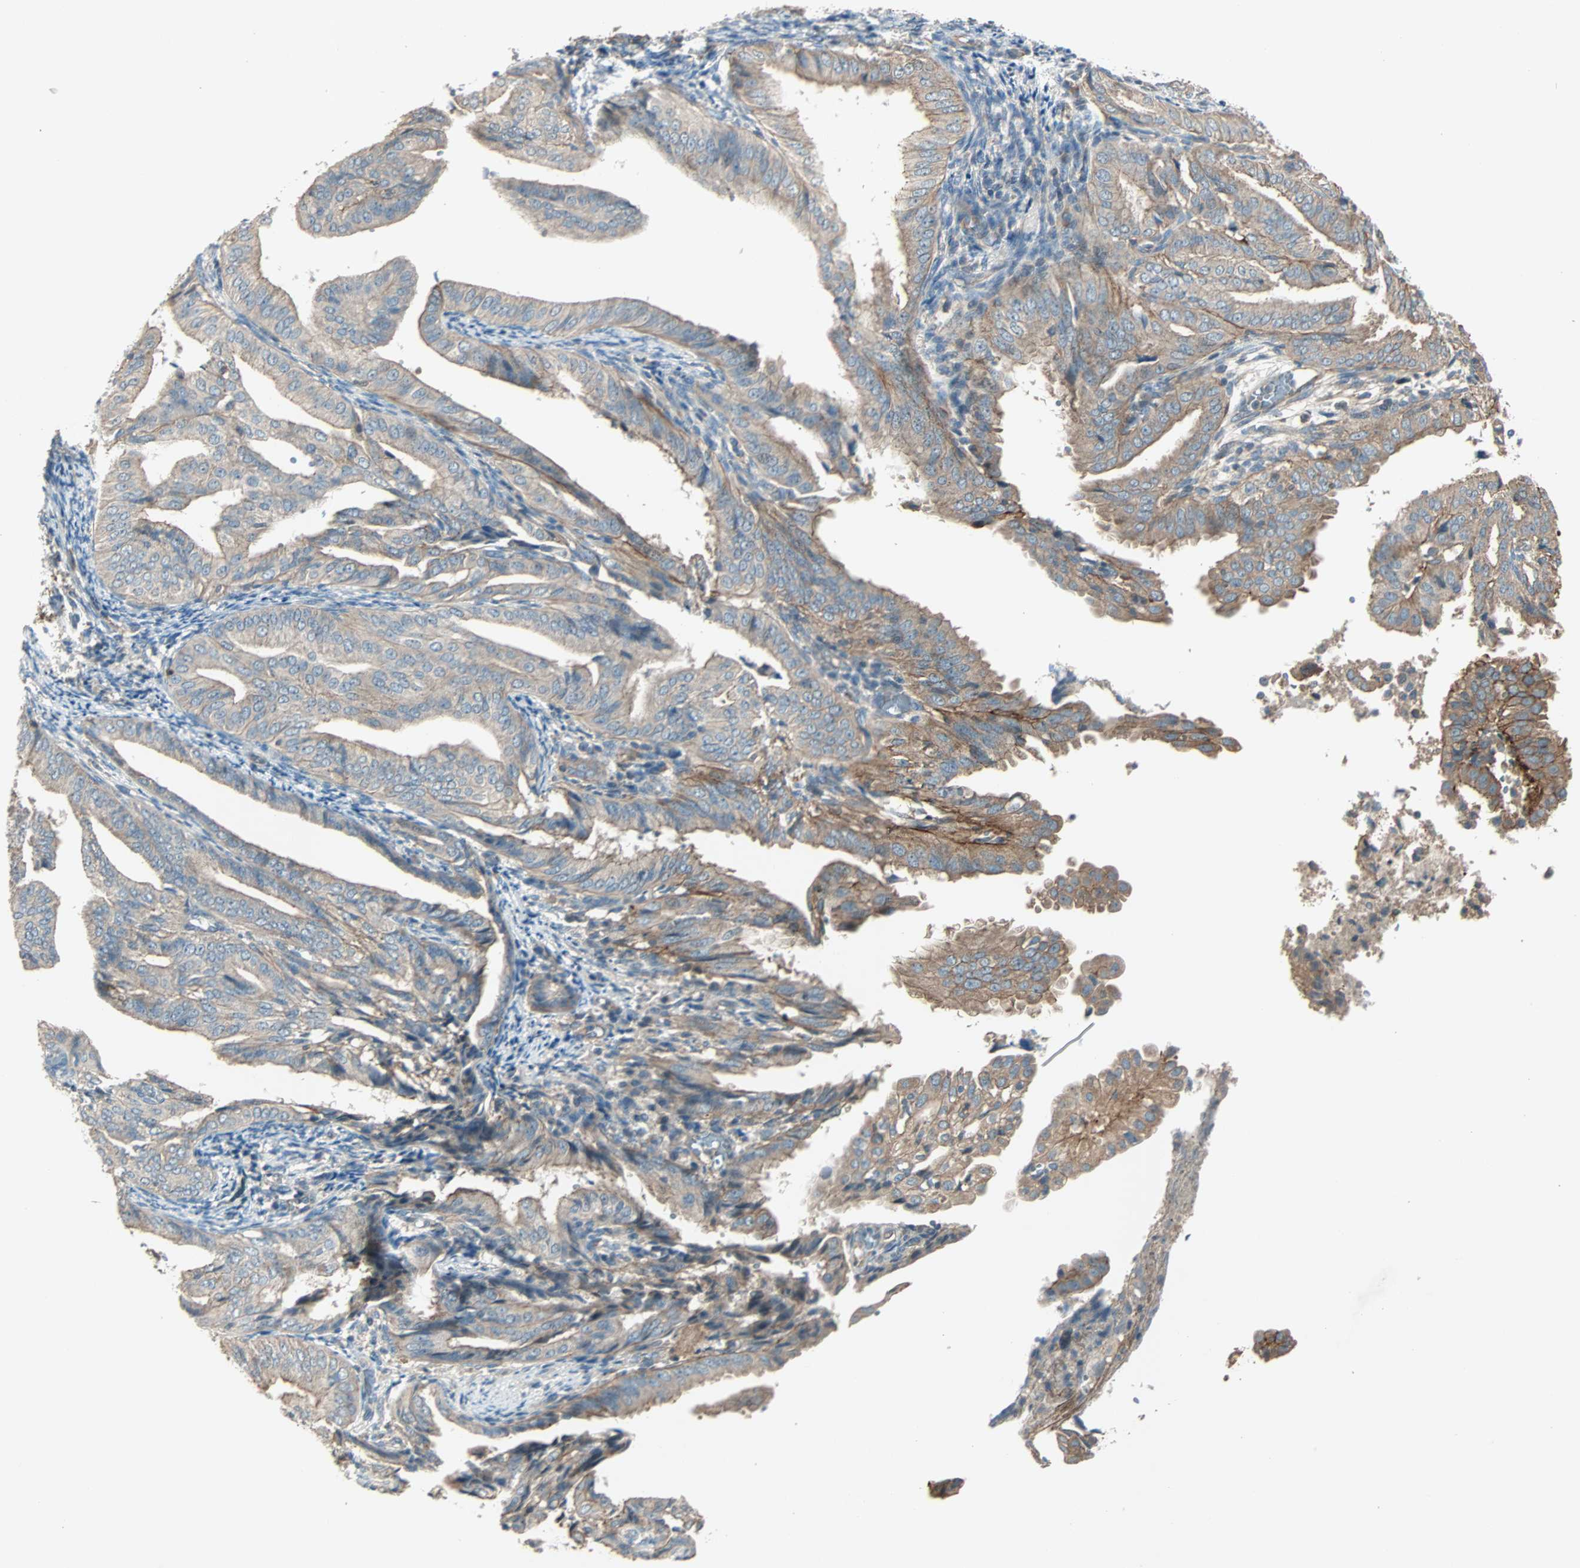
{"staining": {"intensity": "moderate", "quantity": "<25%", "location": "cytoplasmic/membranous"}, "tissue": "endometrial cancer", "cell_type": "Tumor cells", "image_type": "cancer", "snomed": [{"axis": "morphology", "description": "Adenocarcinoma, NOS"}, {"axis": "topography", "description": "Endometrium"}], "caption": "Immunohistochemical staining of adenocarcinoma (endometrial) exhibits low levels of moderate cytoplasmic/membranous protein positivity in approximately <25% of tumor cells.", "gene": "MAP3K21", "patient": {"sex": "female", "age": 58}}